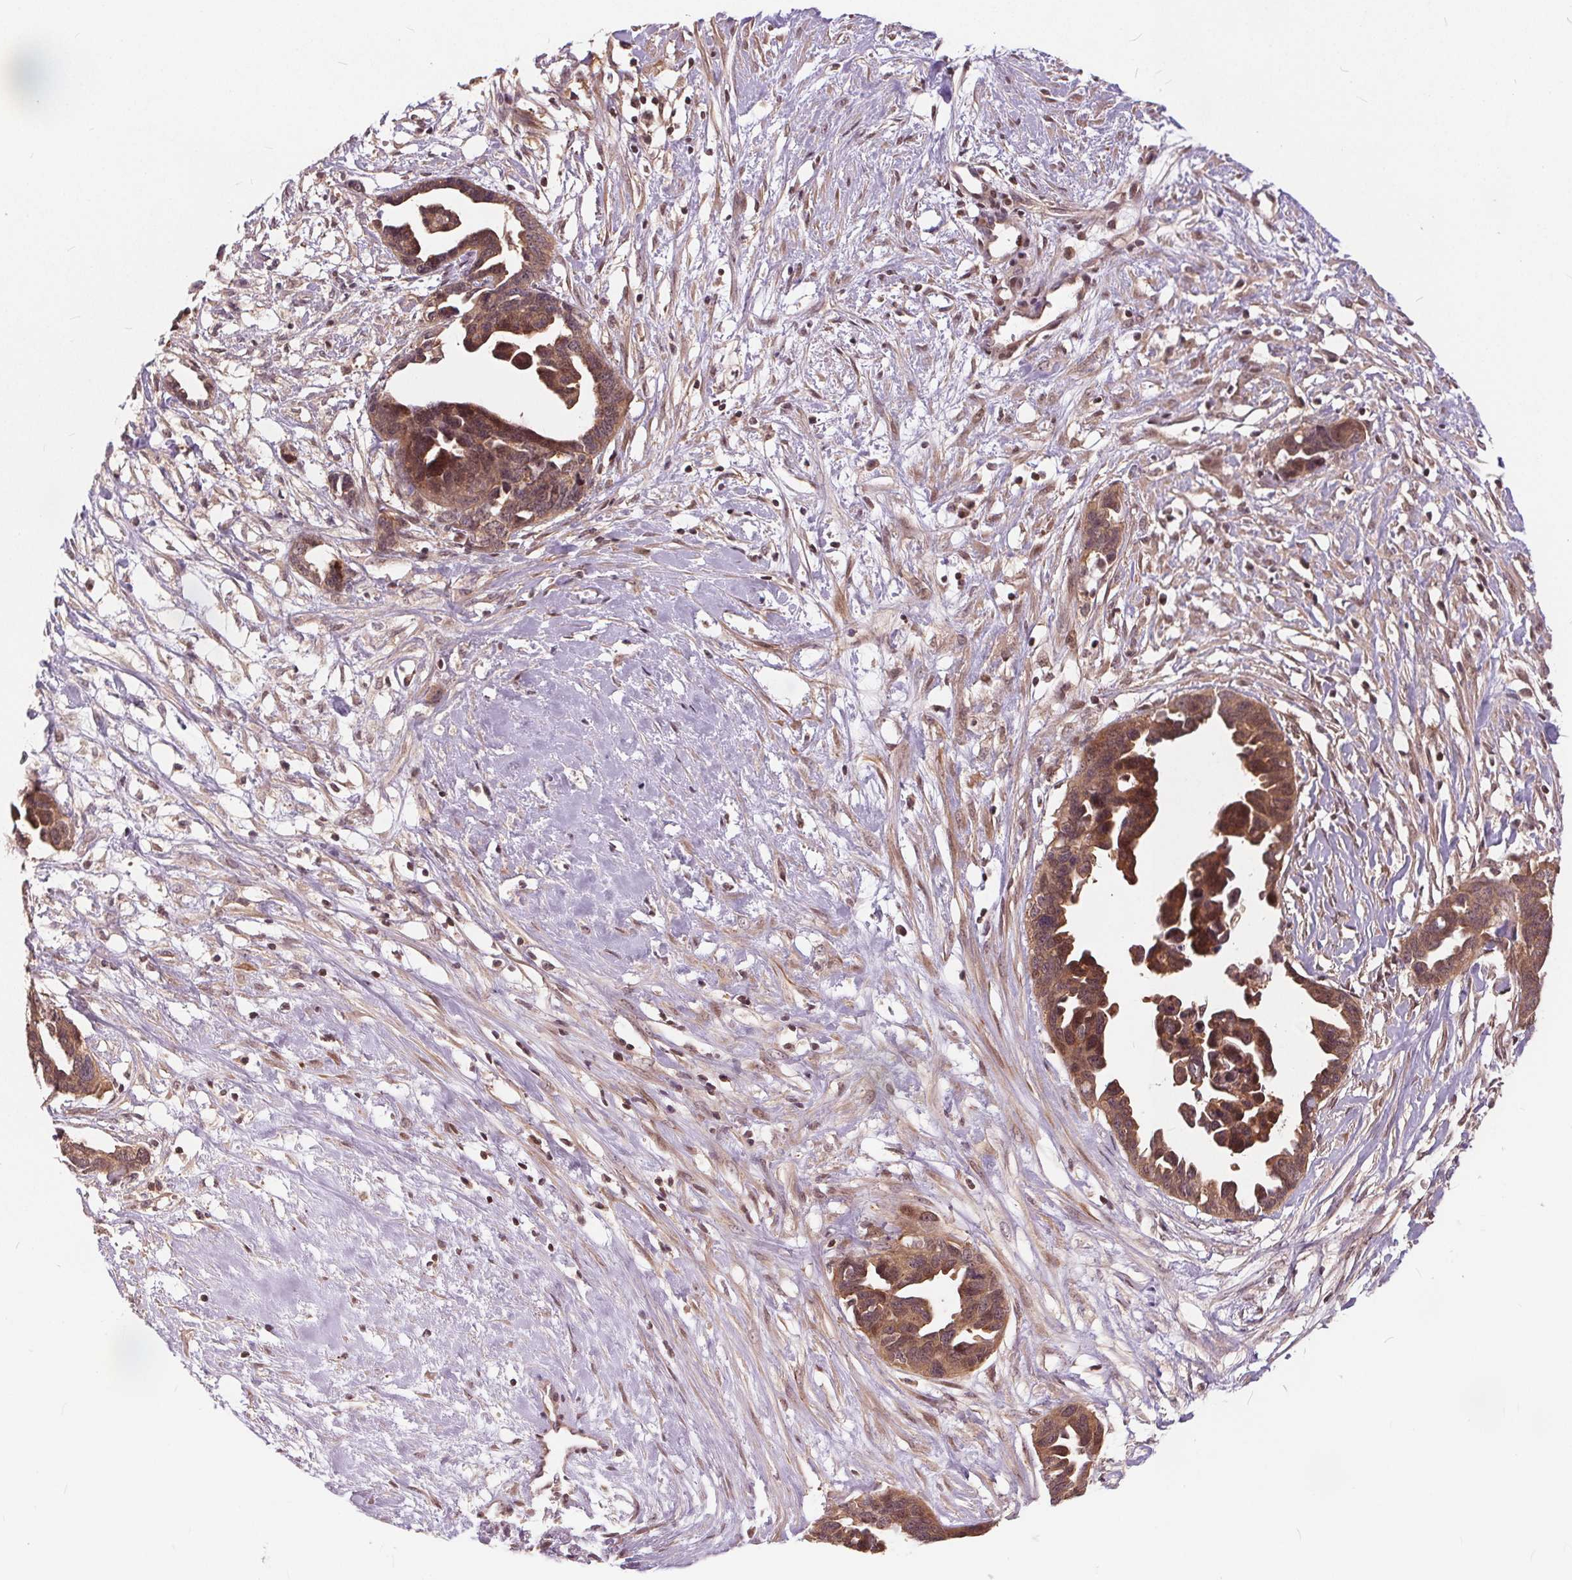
{"staining": {"intensity": "moderate", "quantity": ">75%", "location": "cytoplasmic/membranous"}, "tissue": "ovarian cancer", "cell_type": "Tumor cells", "image_type": "cancer", "snomed": [{"axis": "morphology", "description": "Cystadenocarcinoma, serous, NOS"}, {"axis": "topography", "description": "Ovary"}], "caption": "Protein analysis of ovarian cancer (serous cystadenocarcinoma) tissue shows moderate cytoplasmic/membranous positivity in about >75% of tumor cells.", "gene": "HIF1AN", "patient": {"sex": "female", "age": 69}}